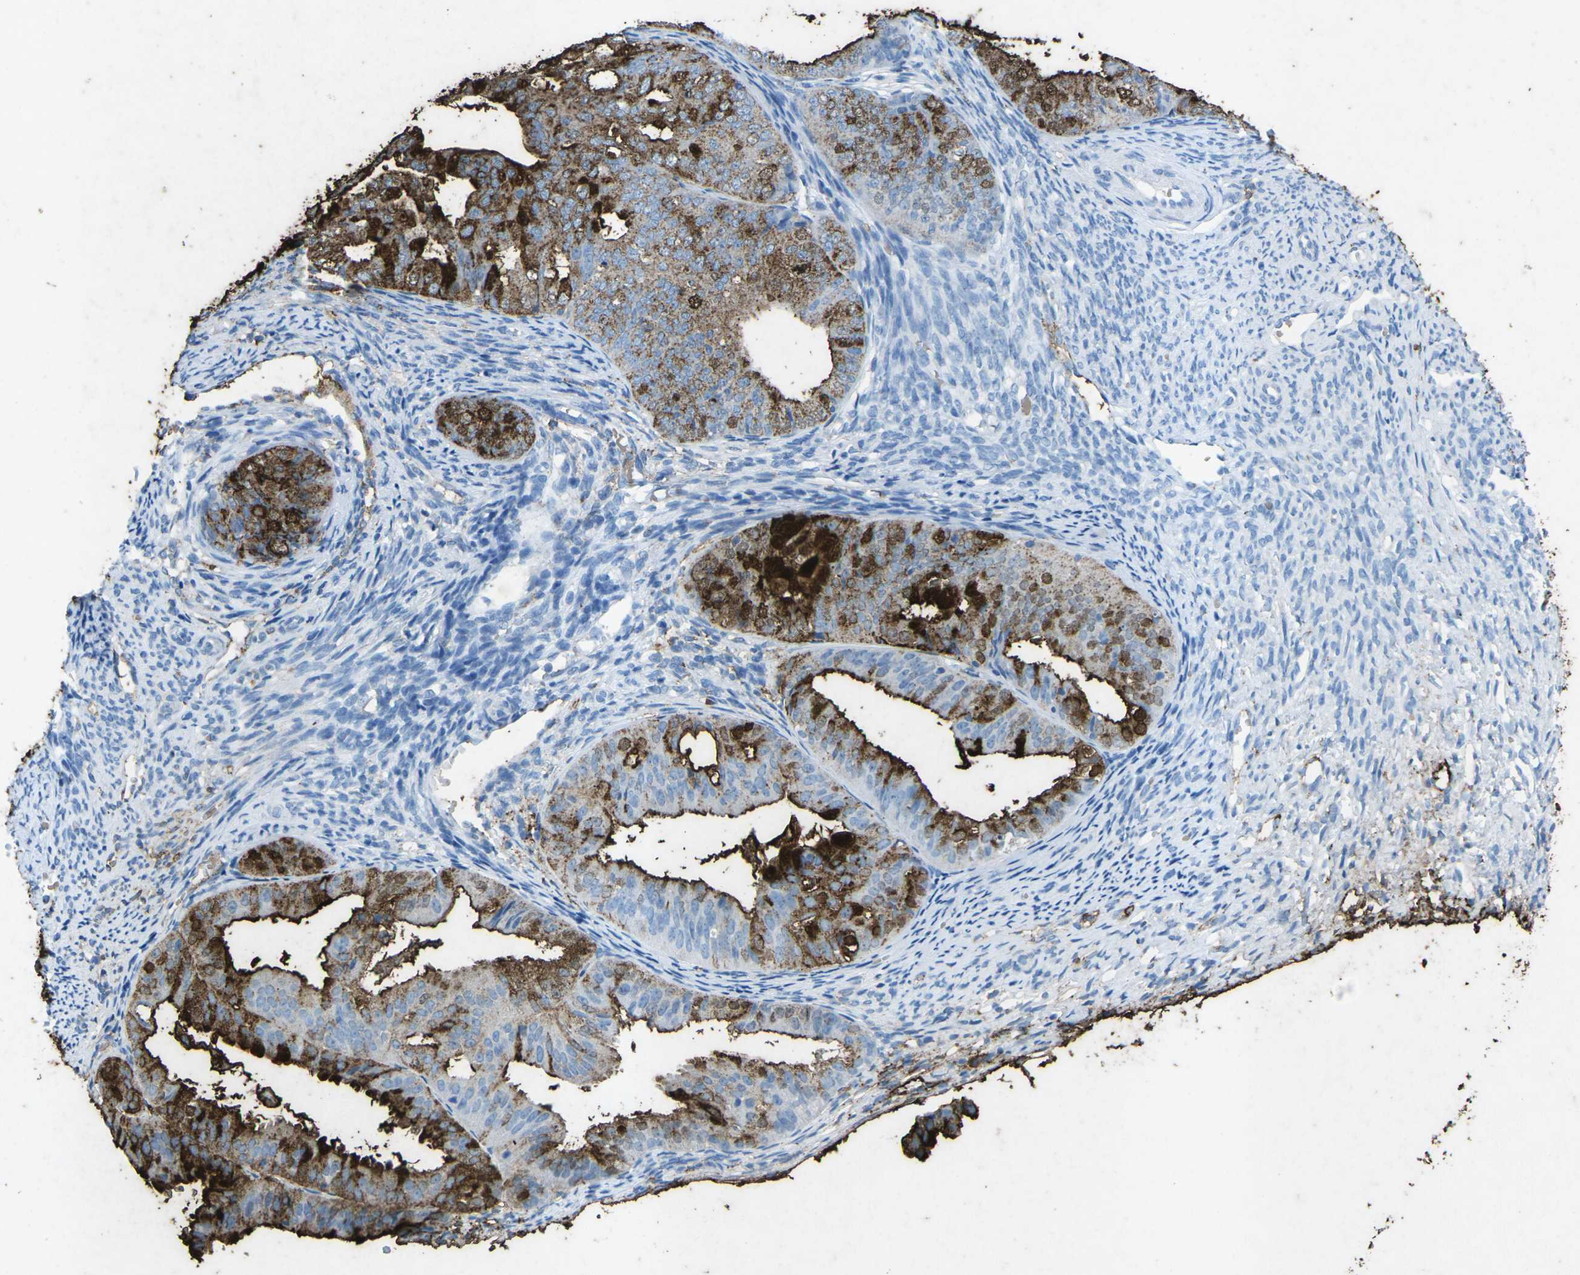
{"staining": {"intensity": "strong", "quantity": "25%-75%", "location": "cytoplasmic/membranous"}, "tissue": "endometrial cancer", "cell_type": "Tumor cells", "image_type": "cancer", "snomed": [{"axis": "morphology", "description": "Adenocarcinoma, NOS"}, {"axis": "topography", "description": "Endometrium"}], "caption": "This micrograph shows immunohistochemistry (IHC) staining of endometrial cancer, with high strong cytoplasmic/membranous staining in about 25%-75% of tumor cells.", "gene": "CTAGE1", "patient": {"sex": "female", "age": 63}}